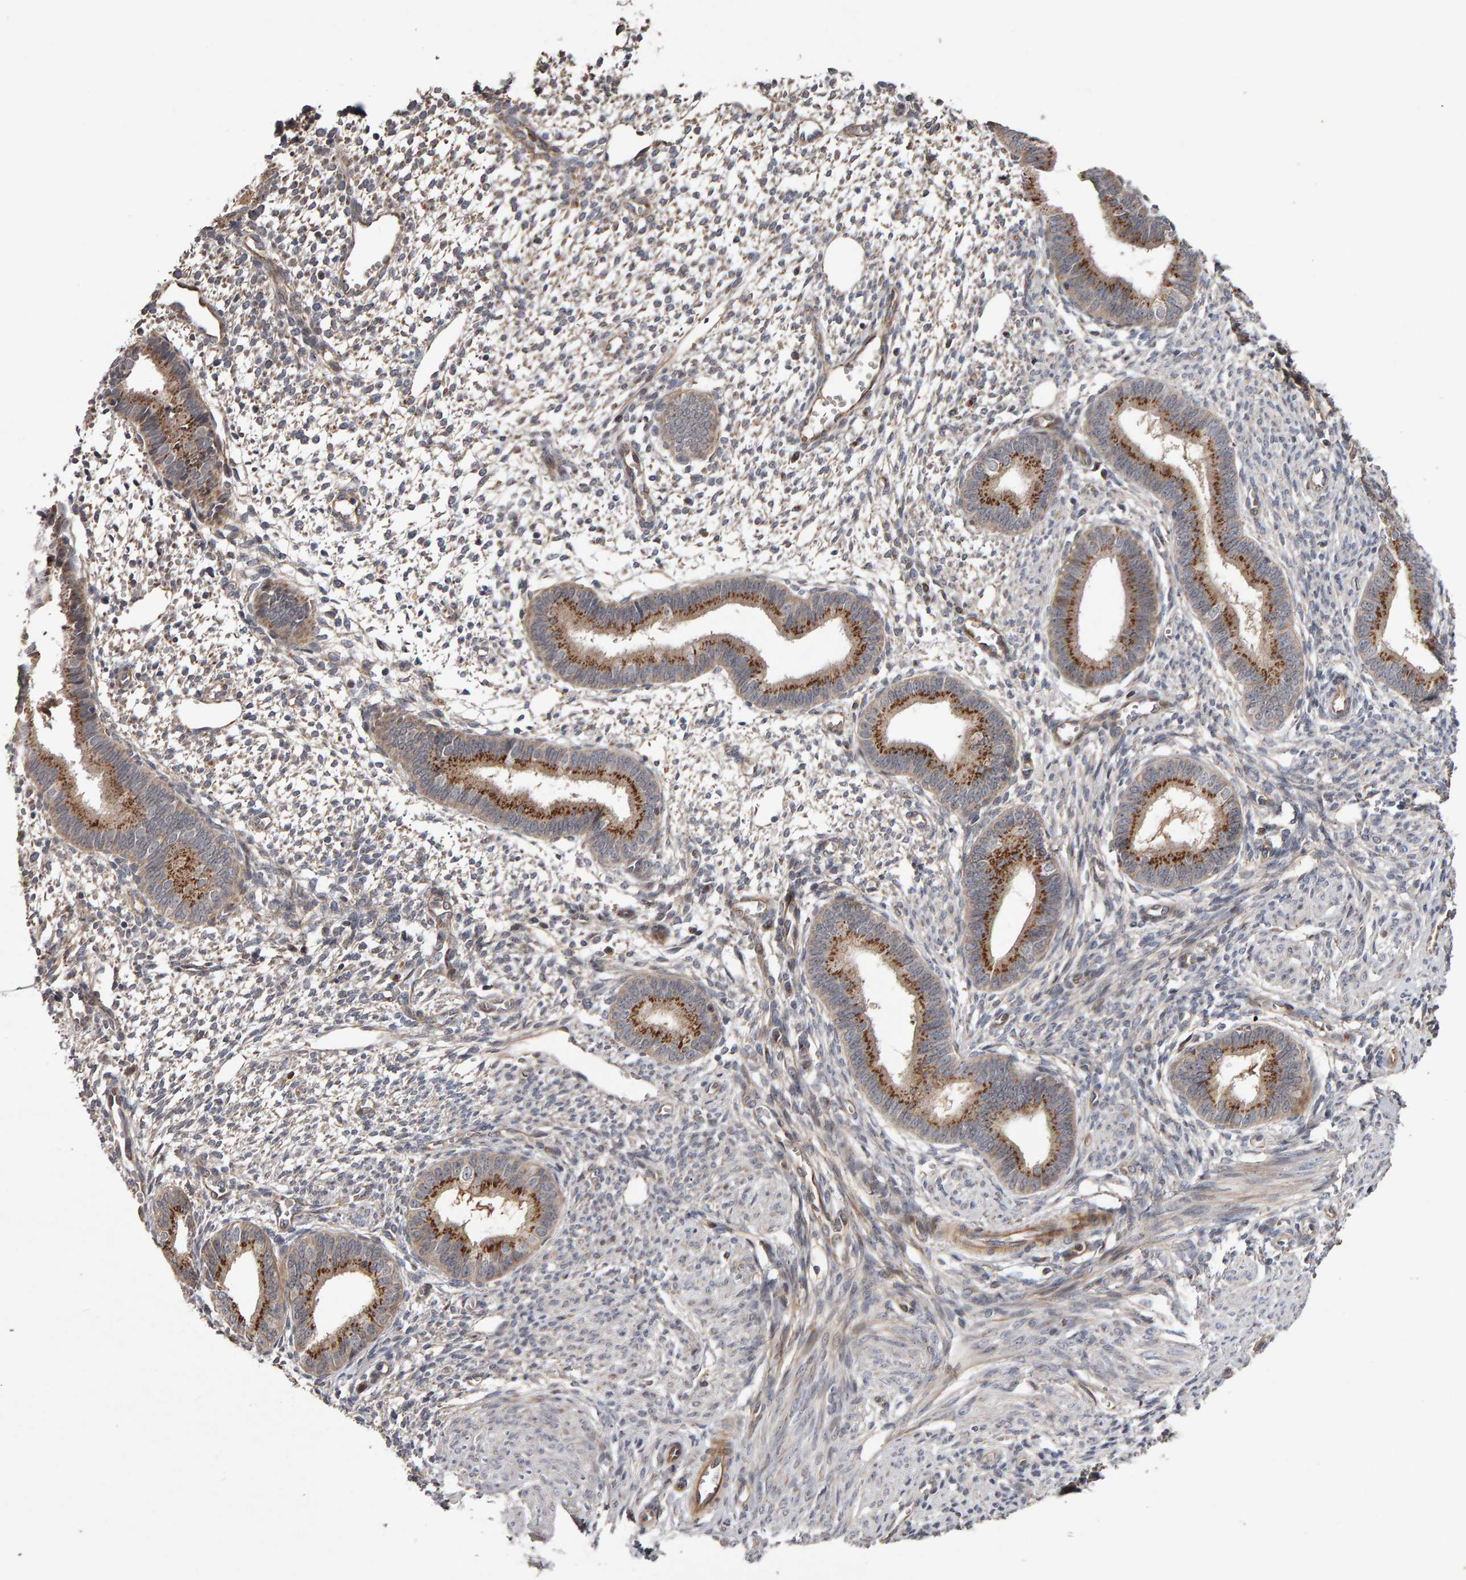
{"staining": {"intensity": "negative", "quantity": "none", "location": "none"}, "tissue": "endometrium", "cell_type": "Cells in endometrial stroma", "image_type": "normal", "snomed": [{"axis": "morphology", "description": "Normal tissue, NOS"}, {"axis": "topography", "description": "Endometrium"}], "caption": "IHC photomicrograph of normal human endometrium stained for a protein (brown), which shows no staining in cells in endometrial stroma.", "gene": "CANT1", "patient": {"sex": "female", "age": 46}}